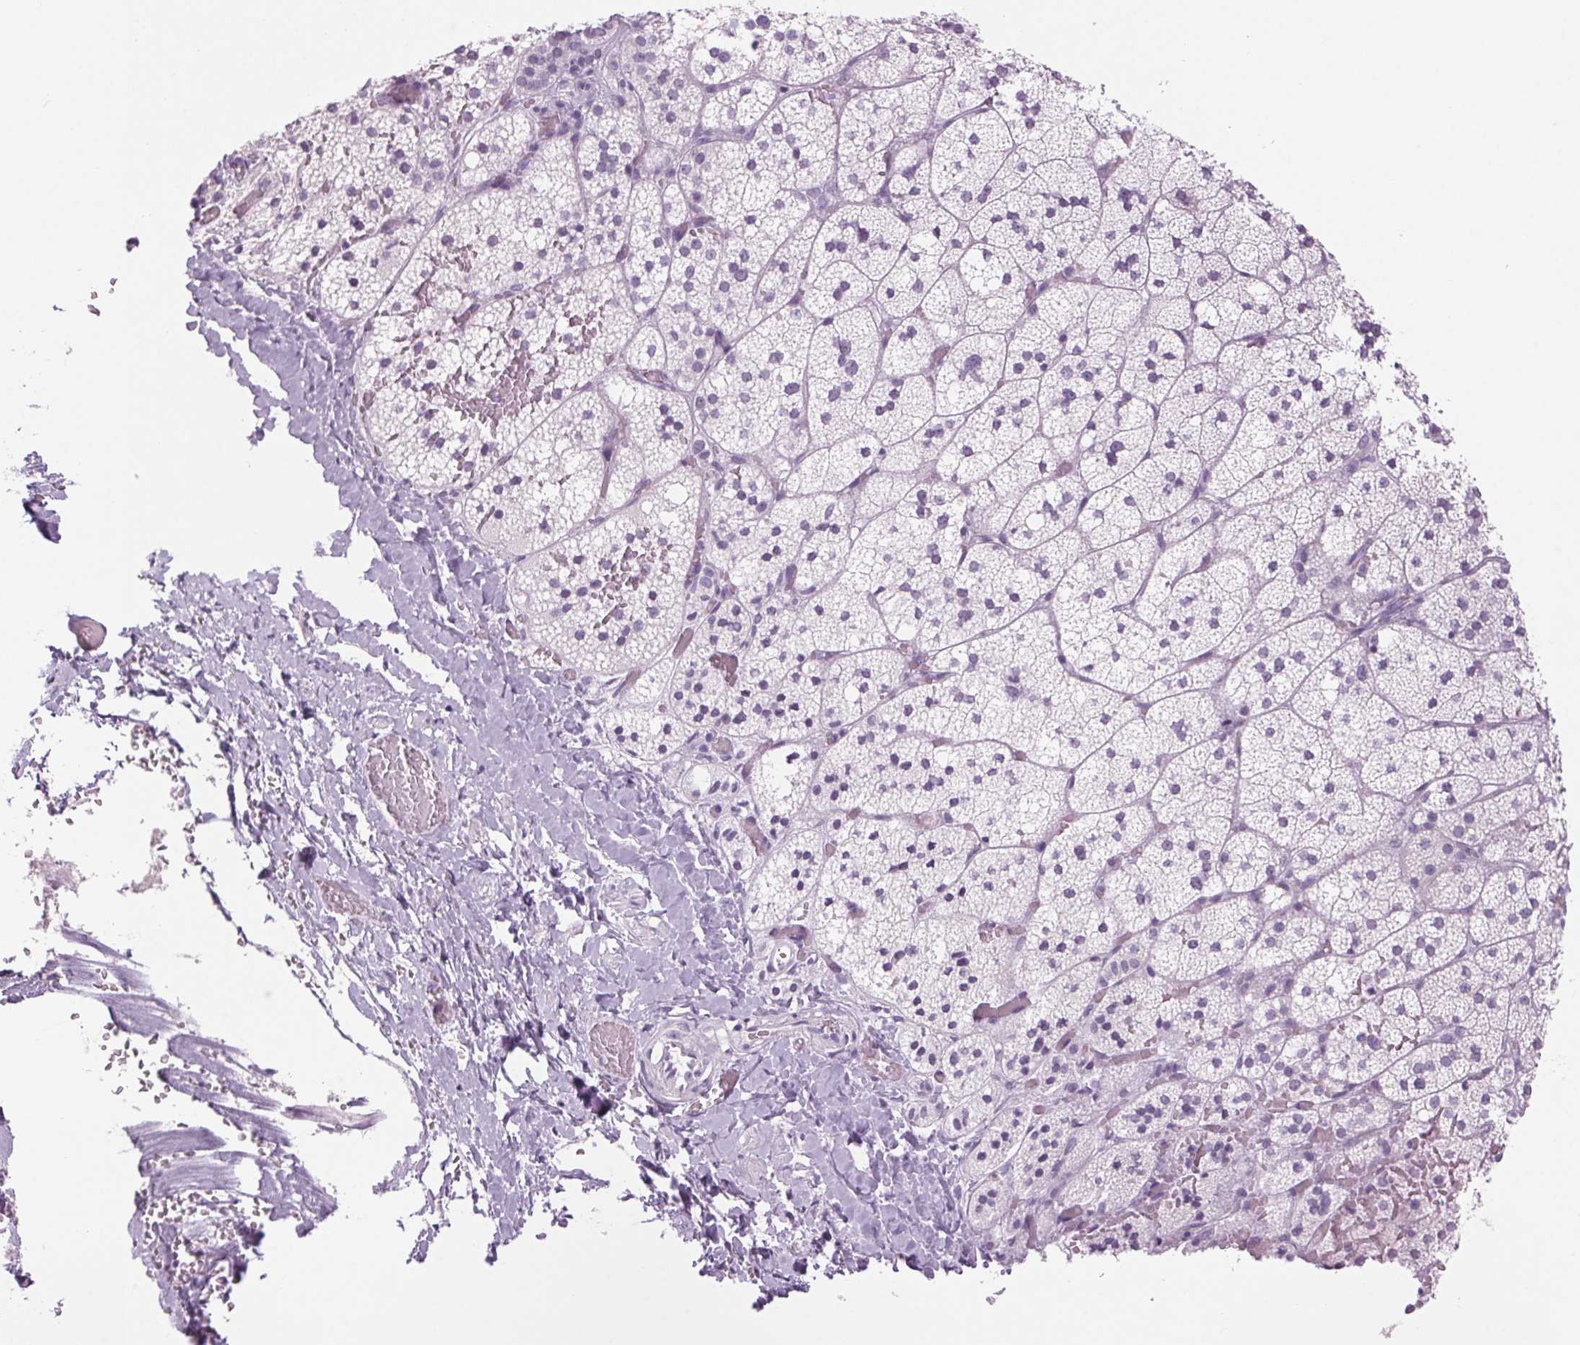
{"staining": {"intensity": "negative", "quantity": "none", "location": "none"}, "tissue": "adrenal gland", "cell_type": "Glandular cells", "image_type": "normal", "snomed": [{"axis": "morphology", "description": "Normal tissue, NOS"}, {"axis": "topography", "description": "Adrenal gland"}], "caption": "DAB immunohistochemical staining of benign adrenal gland shows no significant staining in glandular cells. (DAB (3,3'-diaminobenzidine) IHC visualized using brightfield microscopy, high magnification).", "gene": "LRP2", "patient": {"sex": "male", "age": 53}}